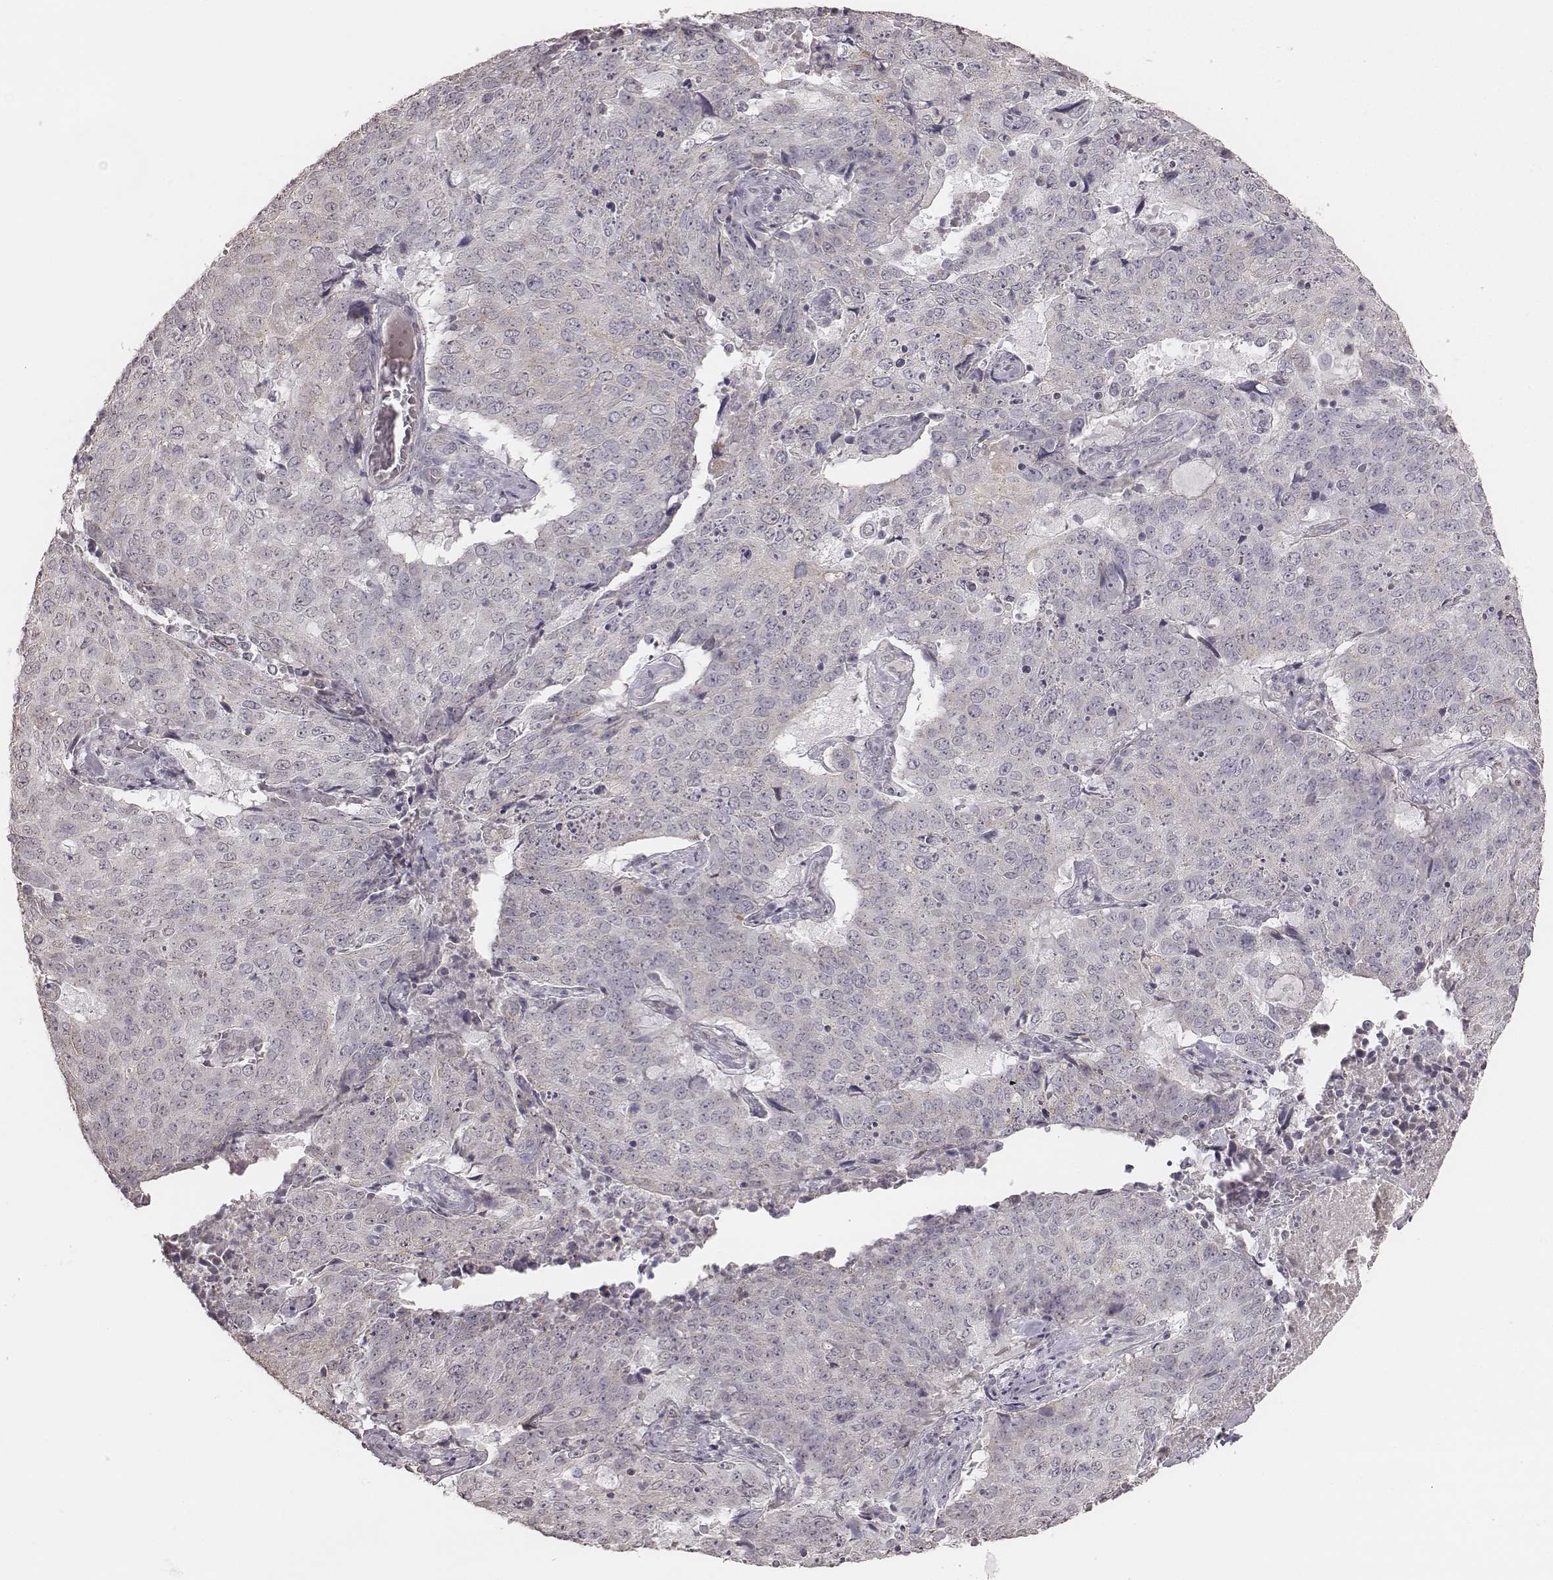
{"staining": {"intensity": "negative", "quantity": "none", "location": "none"}, "tissue": "lung cancer", "cell_type": "Tumor cells", "image_type": "cancer", "snomed": [{"axis": "morphology", "description": "Normal tissue, NOS"}, {"axis": "morphology", "description": "Squamous cell carcinoma, NOS"}, {"axis": "topography", "description": "Bronchus"}, {"axis": "topography", "description": "Lung"}], "caption": "Tumor cells are negative for protein expression in human lung cancer.", "gene": "SLC7A4", "patient": {"sex": "male", "age": 64}}